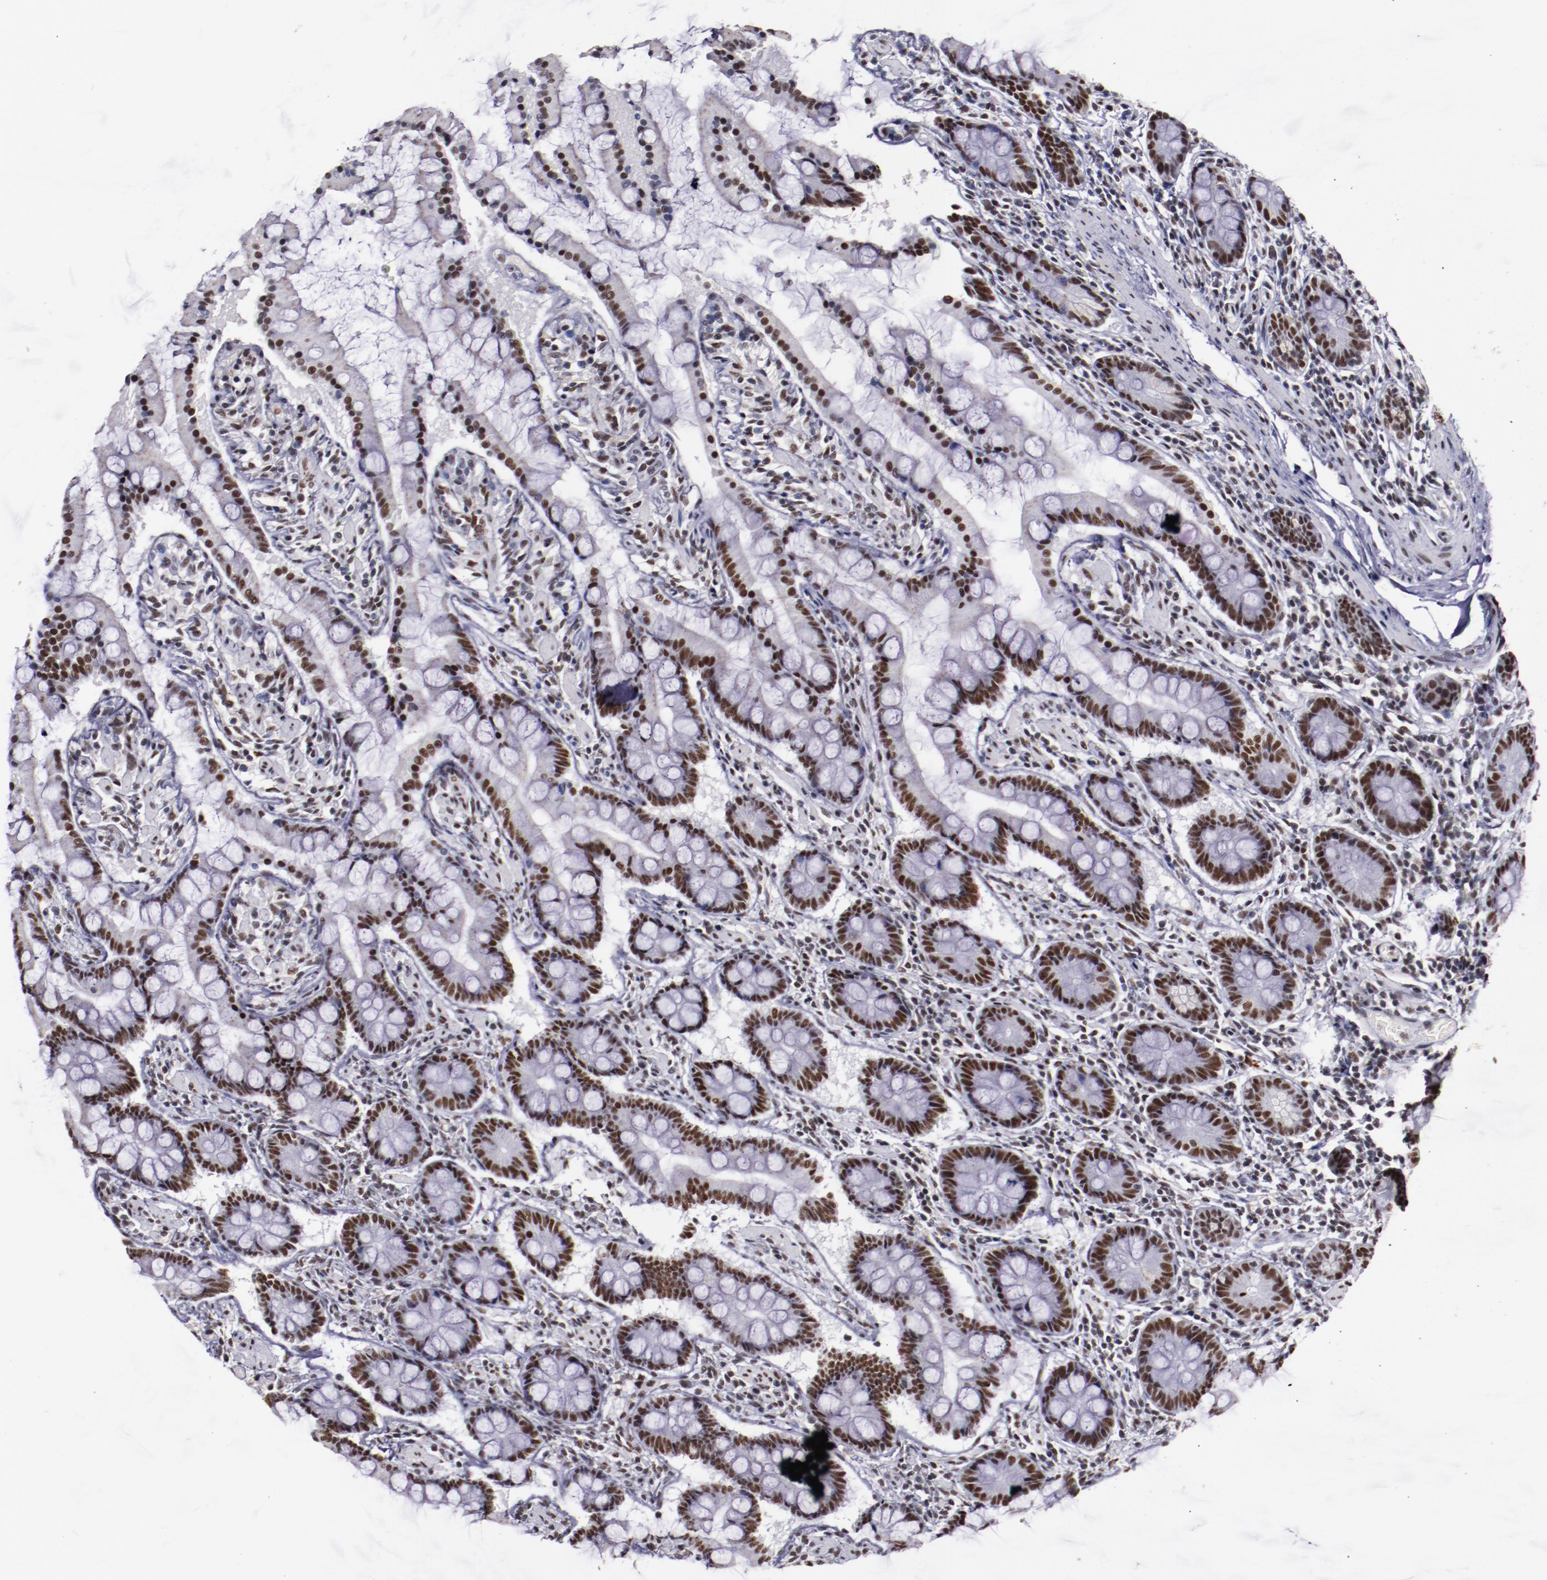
{"staining": {"intensity": "moderate", "quantity": ">75%", "location": "nuclear"}, "tissue": "small intestine", "cell_type": "Glandular cells", "image_type": "normal", "snomed": [{"axis": "morphology", "description": "Normal tissue, NOS"}, {"axis": "topography", "description": "Small intestine"}], "caption": "Immunohistochemistry (IHC) of normal small intestine reveals medium levels of moderate nuclear positivity in about >75% of glandular cells.", "gene": "PPP4R3A", "patient": {"sex": "male", "age": 41}}